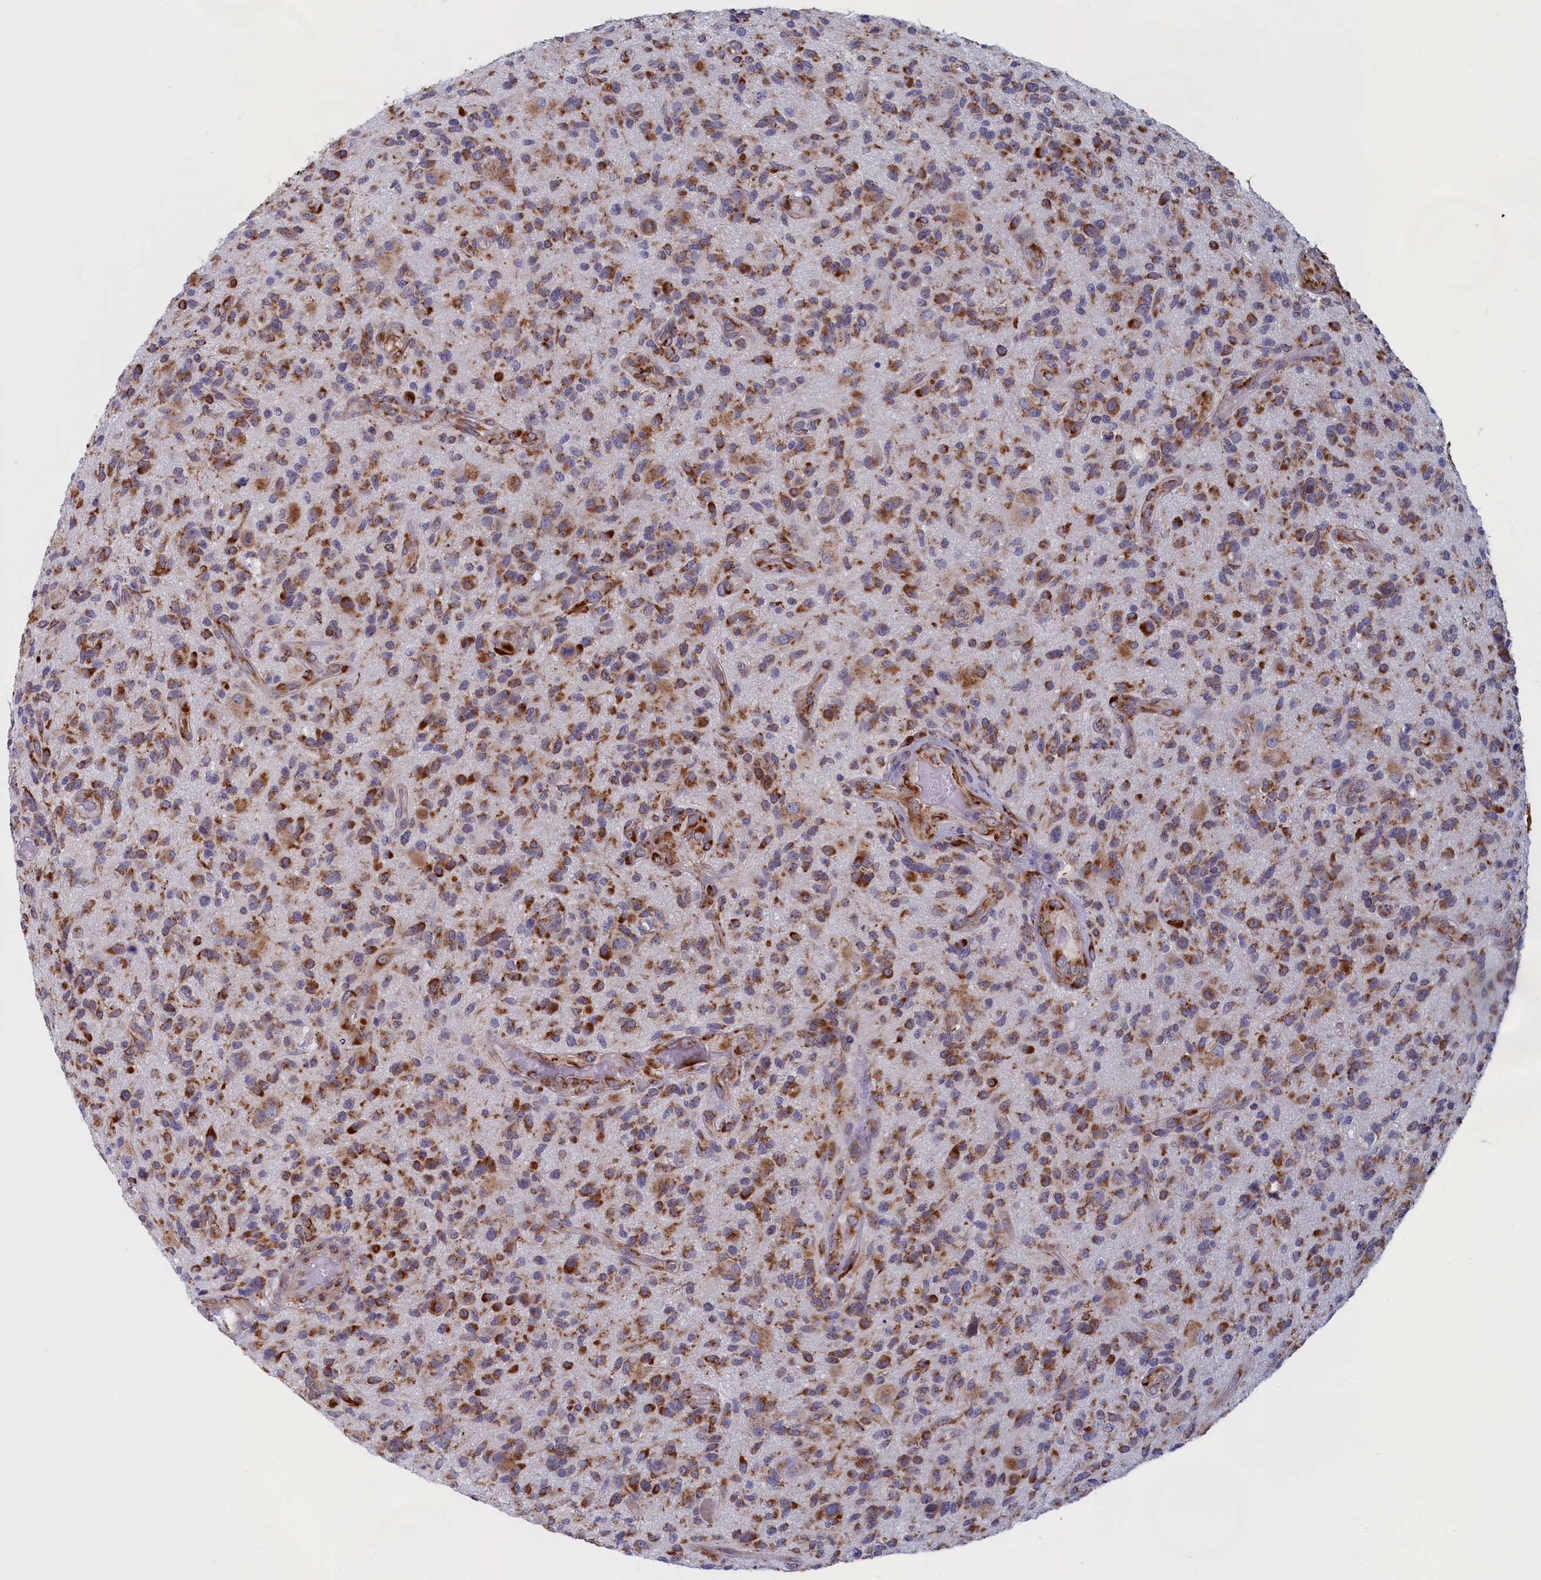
{"staining": {"intensity": "moderate", "quantity": ">75%", "location": "cytoplasmic/membranous"}, "tissue": "glioma", "cell_type": "Tumor cells", "image_type": "cancer", "snomed": [{"axis": "morphology", "description": "Glioma, malignant, High grade"}, {"axis": "topography", "description": "Brain"}], "caption": "Immunohistochemical staining of glioma displays medium levels of moderate cytoplasmic/membranous protein expression in approximately >75% of tumor cells.", "gene": "CCDC68", "patient": {"sex": "male", "age": 47}}